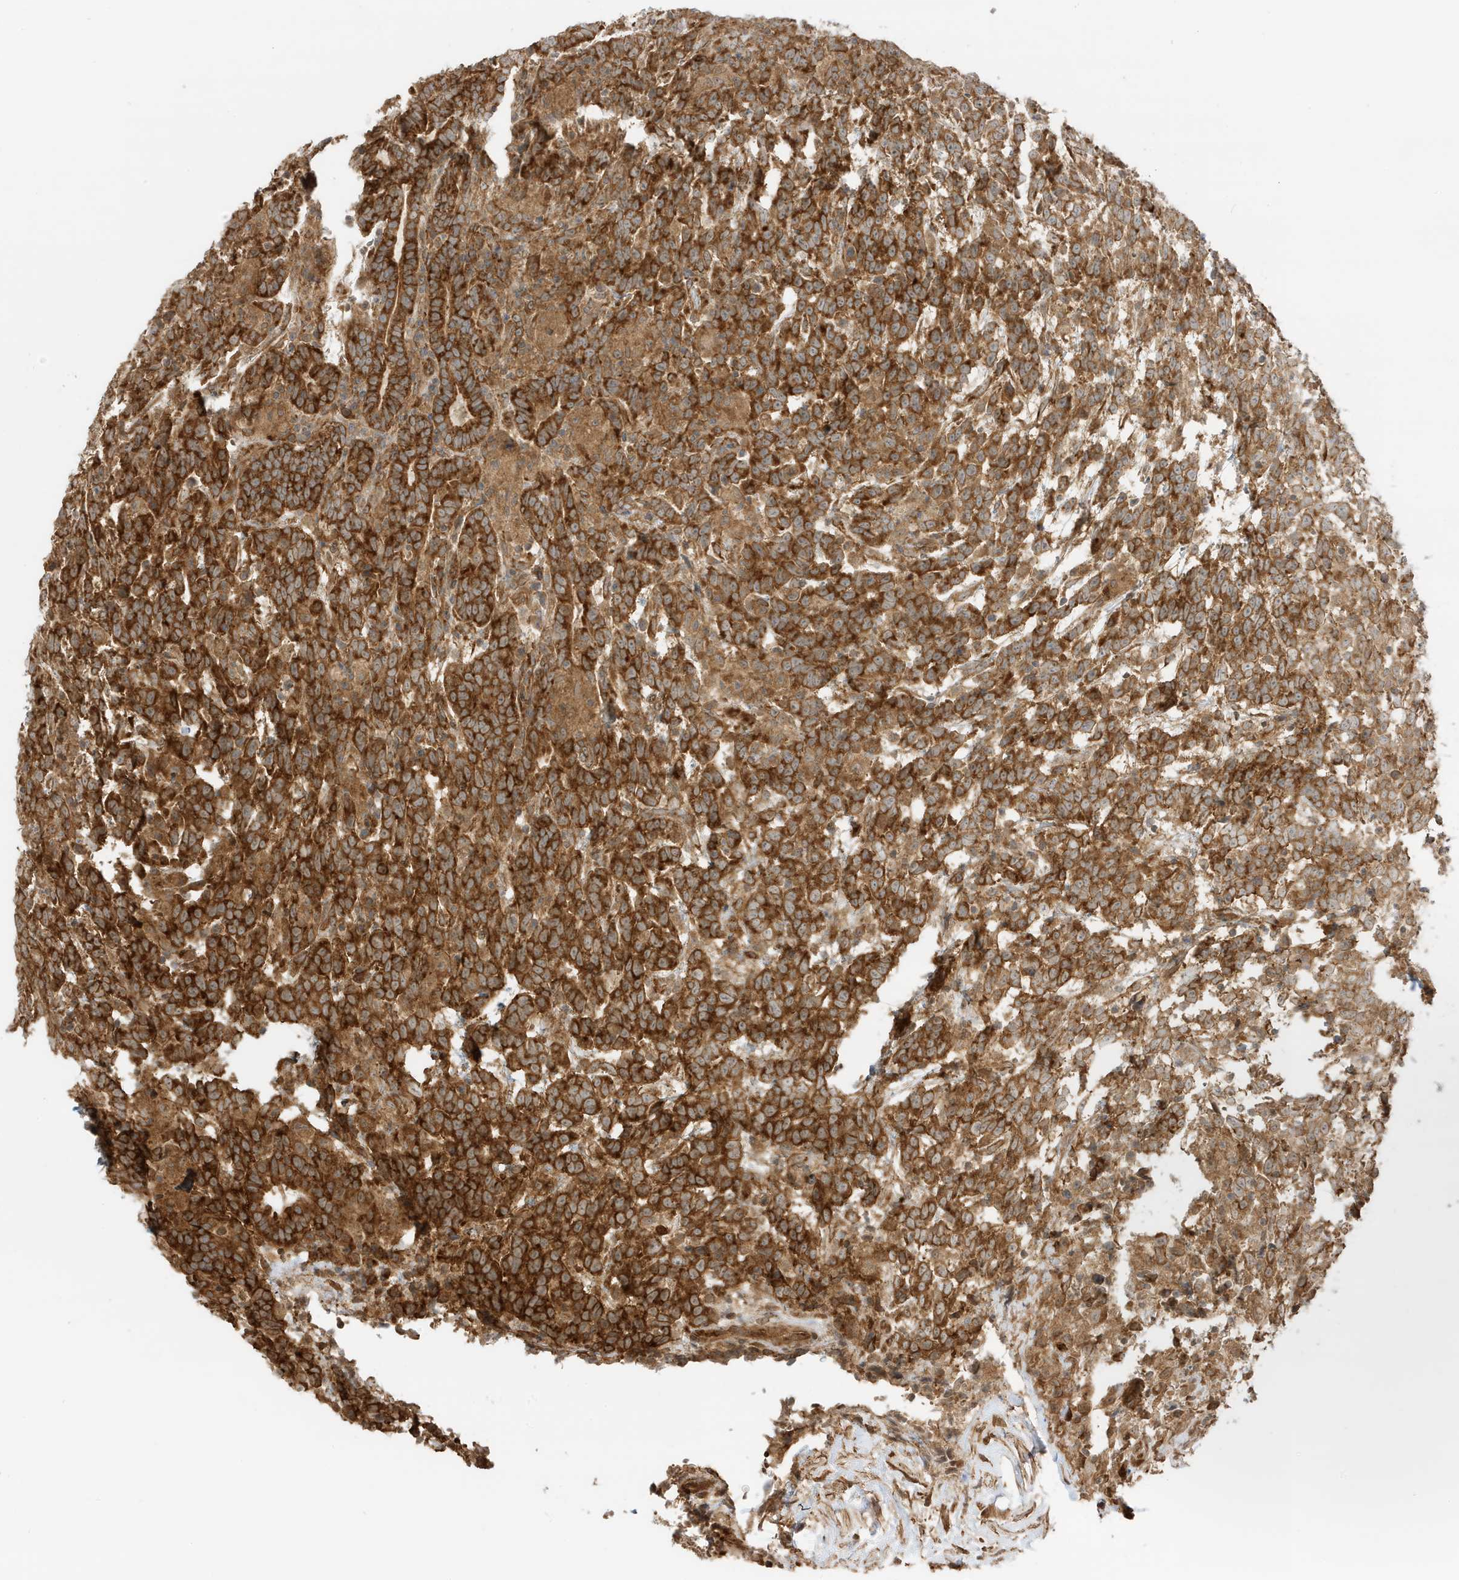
{"staining": {"intensity": "strong", "quantity": ">75%", "location": "cytoplasmic/membranous"}, "tissue": "testis cancer", "cell_type": "Tumor cells", "image_type": "cancer", "snomed": [{"axis": "morphology", "description": "Carcinoma, Embryonal, NOS"}, {"axis": "topography", "description": "Testis"}], "caption": "A high-resolution histopathology image shows IHC staining of testis cancer, which demonstrates strong cytoplasmic/membranous staining in about >75% of tumor cells.", "gene": "UBAP2L", "patient": {"sex": "male", "age": 26}}